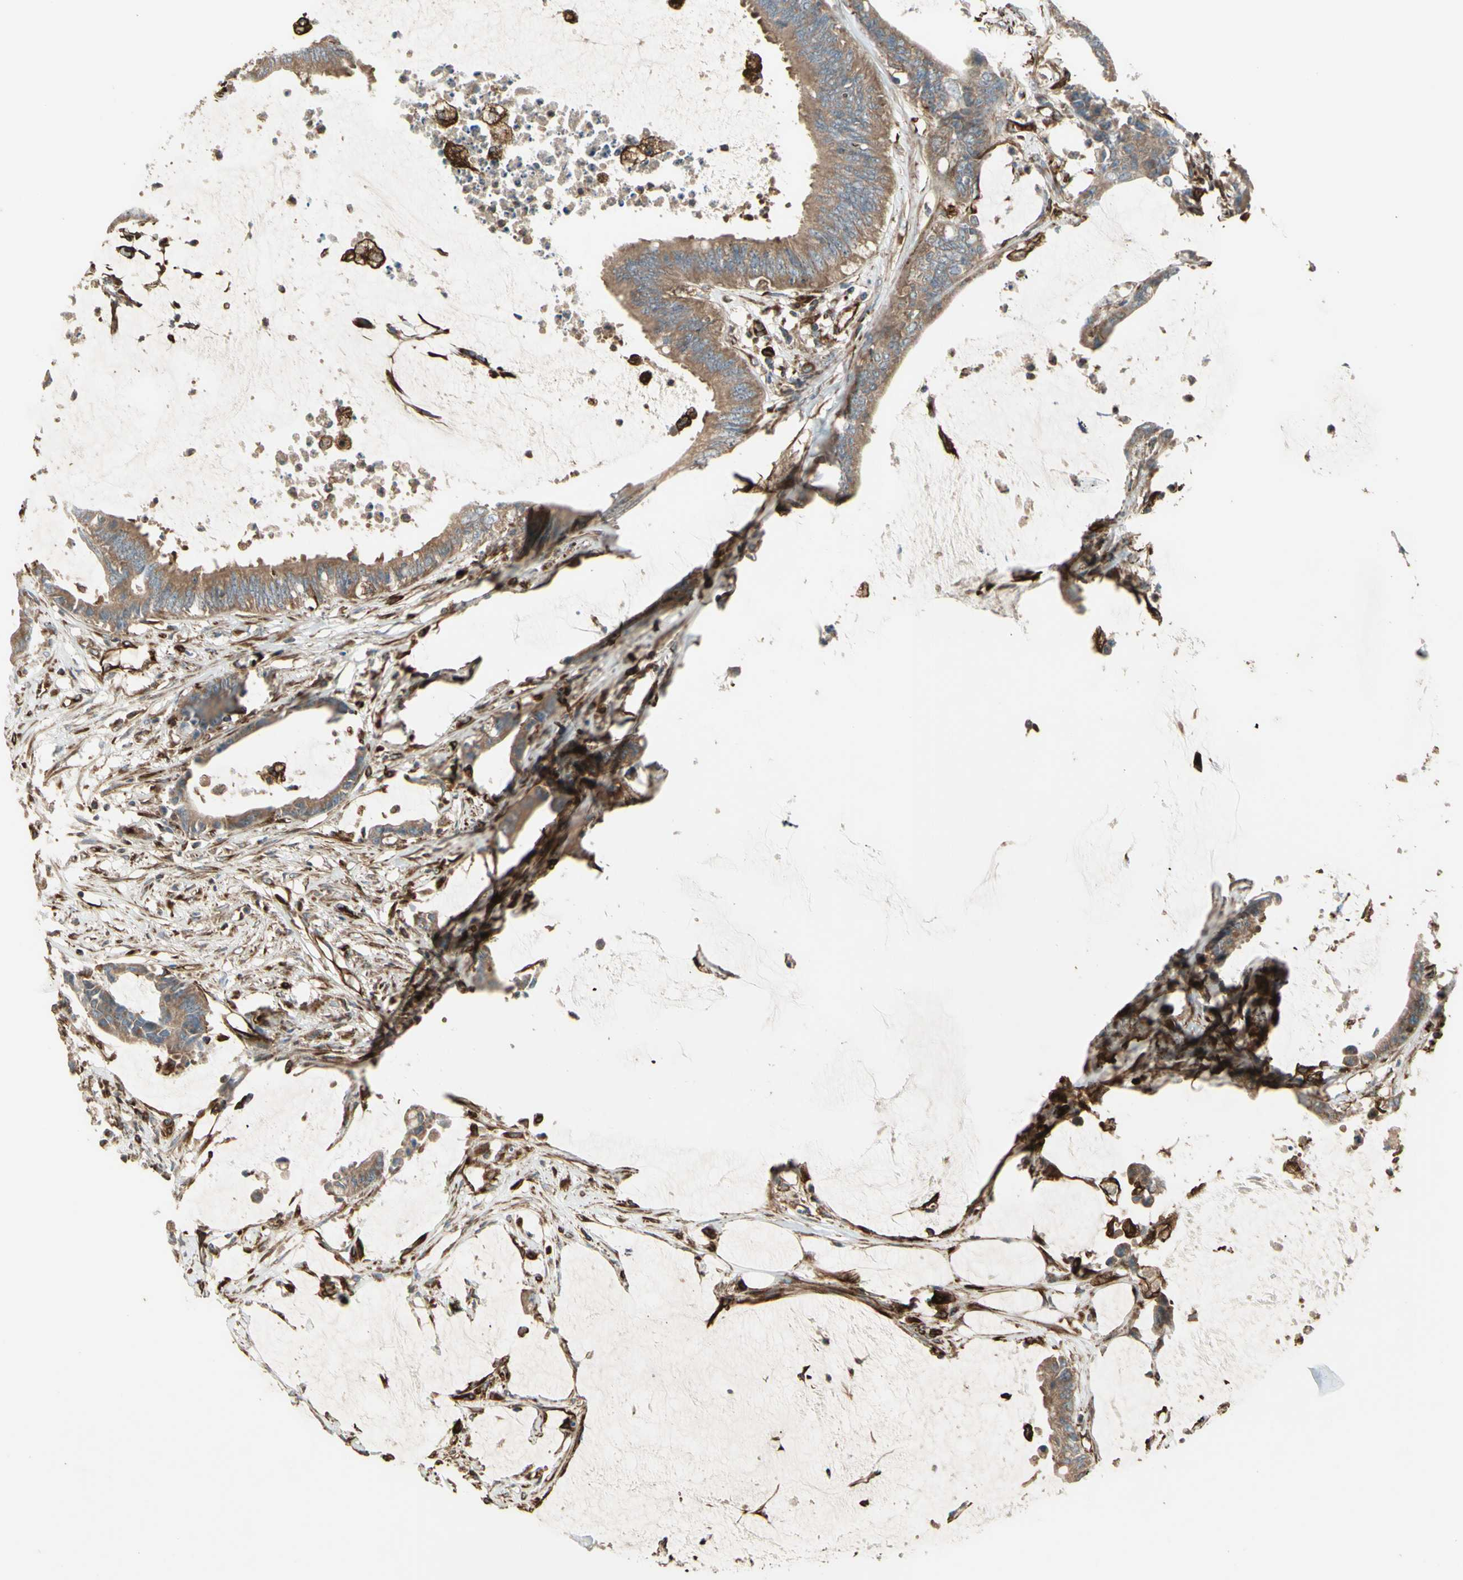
{"staining": {"intensity": "moderate", "quantity": ">75%", "location": "cytoplasmic/membranous"}, "tissue": "colorectal cancer", "cell_type": "Tumor cells", "image_type": "cancer", "snomed": [{"axis": "morphology", "description": "Adenocarcinoma, NOS"}, {"axis": "topography", "description": "Rectum"}], "caption": "Moderate cytoplasmic/membranous protein positivity is present in about >75% of tumor cells in colorectal cancer (adenocarcinoma).", "gene": "TRAF2", "patient": {"sex": "female", "age": 66}}